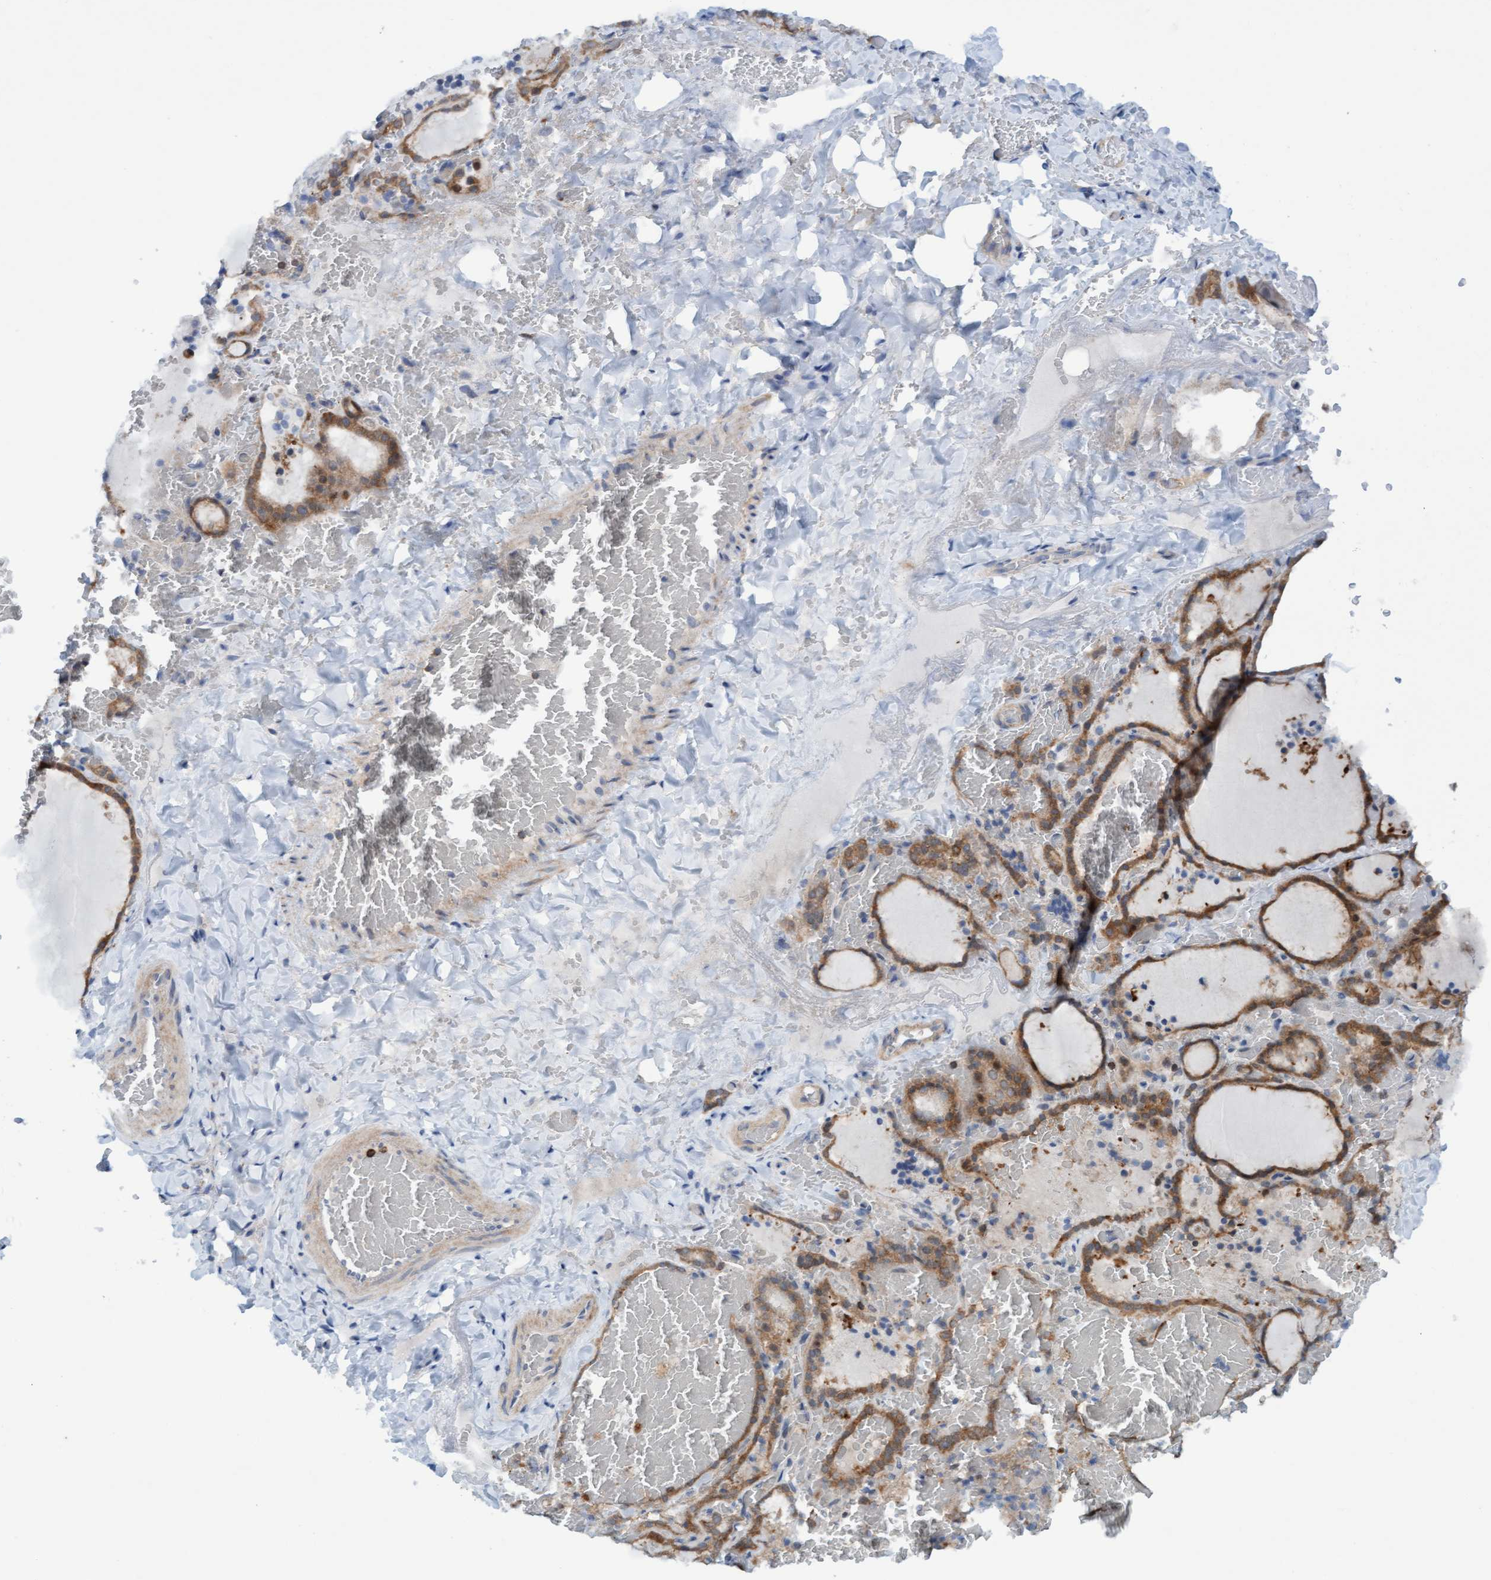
{"staining": {"intensity": "moderate", "quantity": ">75%", "location": "cytoplasmic/membranous"}, "tissue": "thyroid gland", "cell_type": "Glandular cells", "image_type": "normal", "snomed": [{"axis": "morphology", "description": "Normal tissue, NOS"}, {"axis": "topography", "description": "Thyroid gland"}], "caption": "Moderate cytoplasmic/membranous staining for a protein is present in approximately >75% of glandular cells of normal thyroid gland using IHC.", "gene": "KLHL25", "patient": {"sex": "female", "age": 22}}